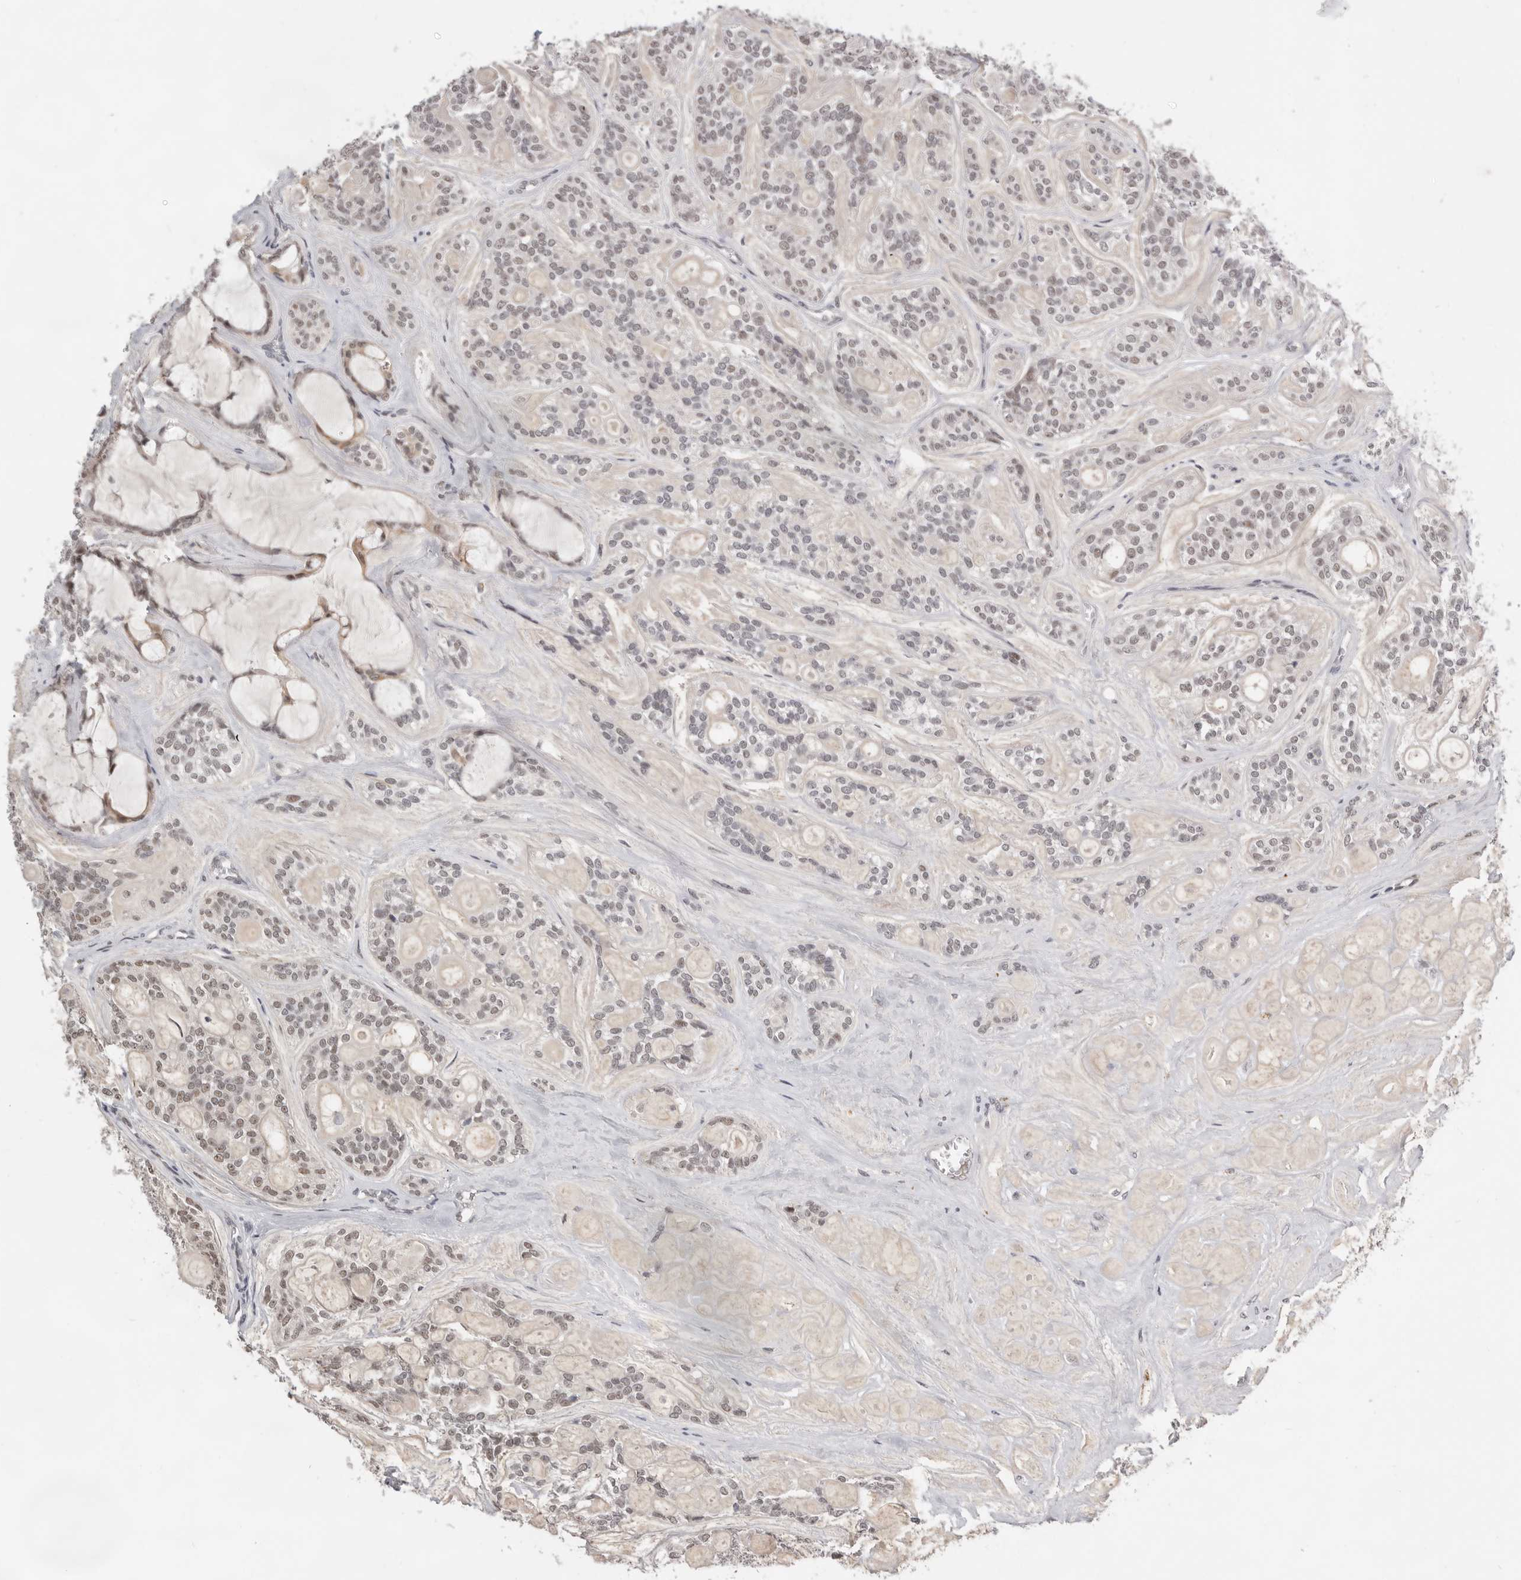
{"staining": {"intensity": "moderate", "quantity": ">75%", "location": "nuclear"}, "tissue": "head and neck cancer", "cell_type": "Tumor cells", "image_type": "cancer", "snomed": [{"axis": "morphology", "description": "Adenocarcinoma, NOS"}, {"axis": "topography", "description": "Head-Neck"}], "caption": "Adenocarcinoma (head and neck) stained with DAB immunohistochemistry (IHC) shows medium levels of moderate nuclear positivity in approximately >75% of tumor cells. The protein of interest is shown in brown color, while the nuclei are stained blue.", "gene": "BRCA2", "patient": {"sex": "male", "age": 66}}